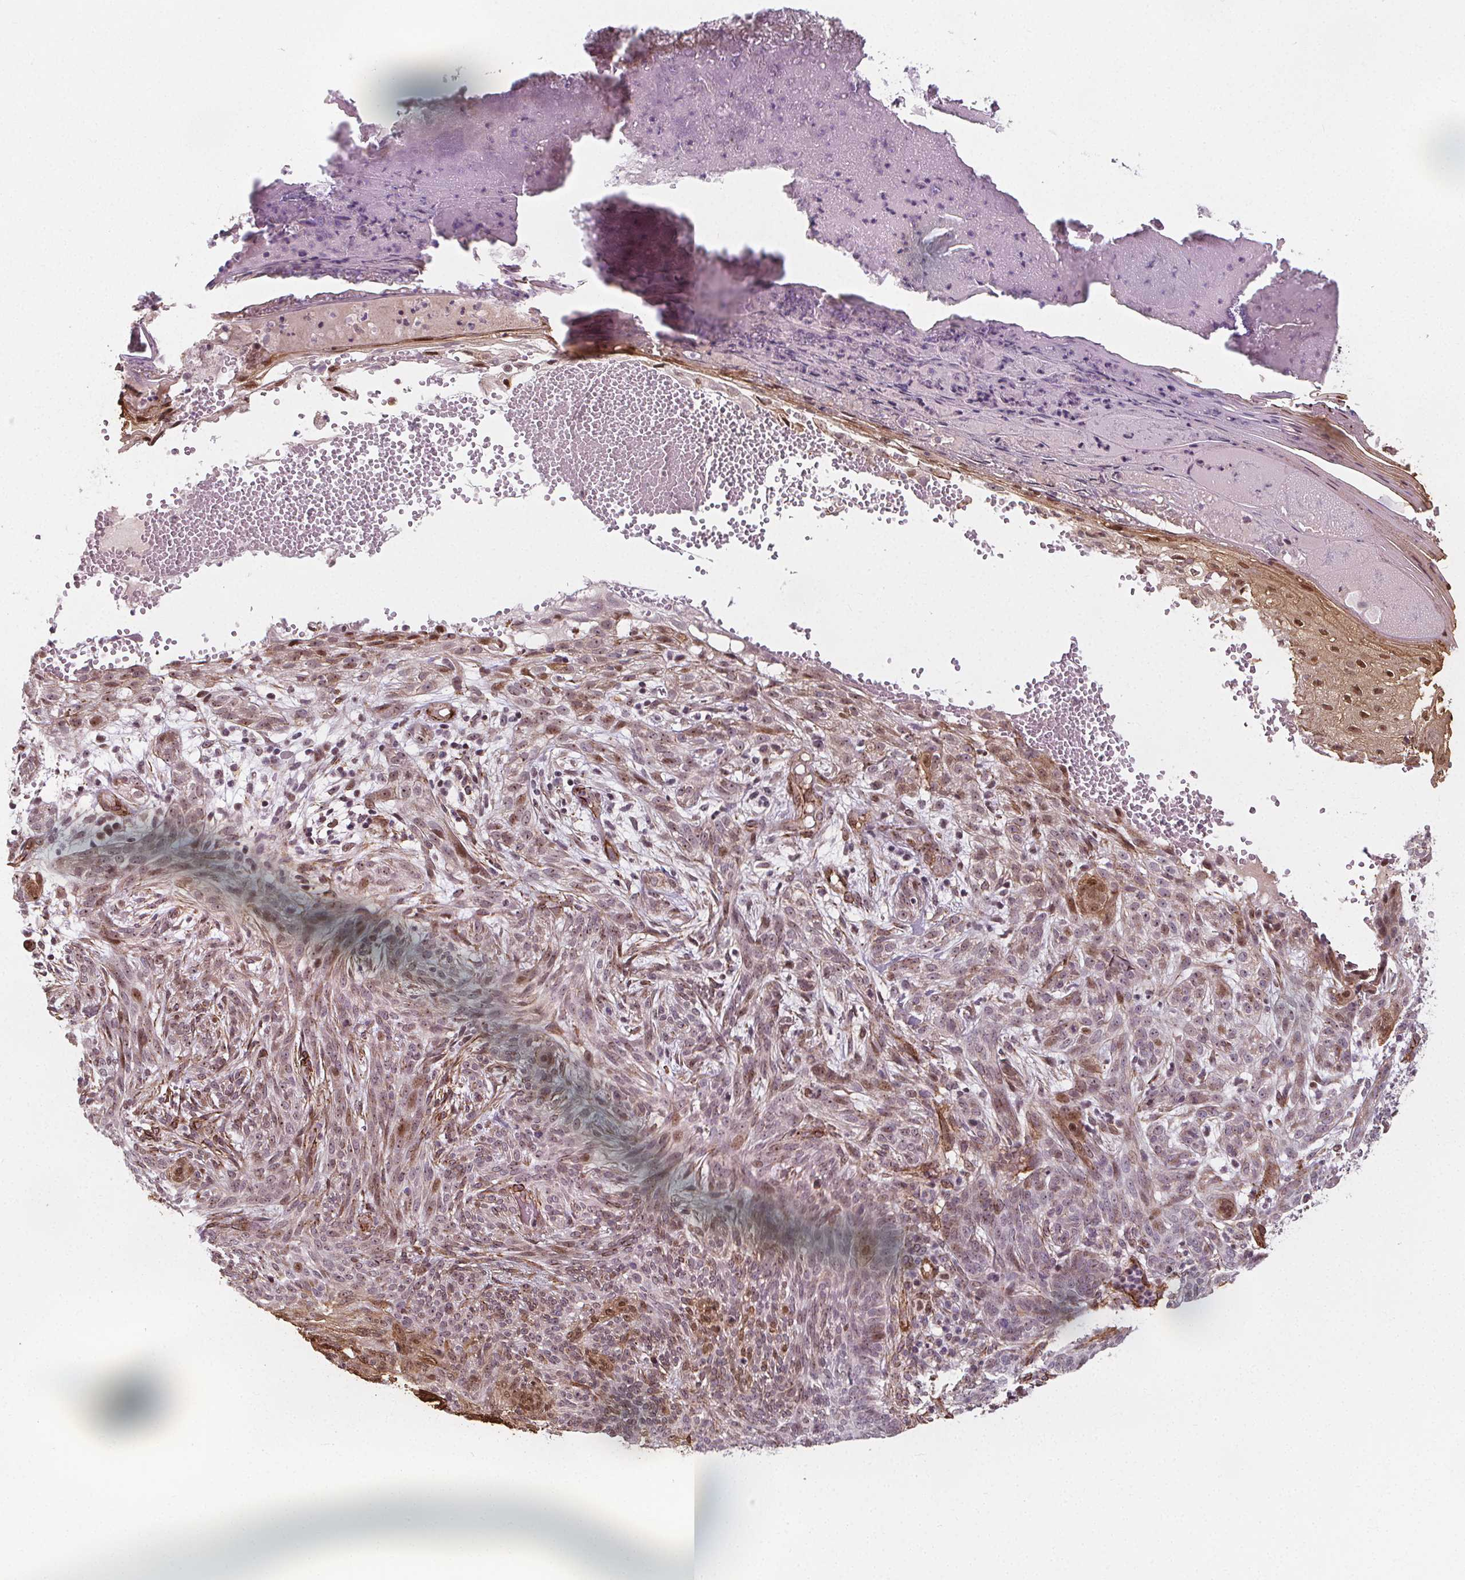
{"staining": {"intensity": "weak", "quantity": "25%-75%", "location": "nuclear"}, "tissue": "skin cancer", "cell_type": "Tumor cells", "image_type": "cancer", "snomed": [{"axis": "morphology", "description": "Basal cell carcinoma"}, {"axis": "topography", "description": "Skin"}], "caption": "This histopathology image reveals immunohistochemistry staining of human skin cancer (basal cell carcinoma), with low weak nuclear staining in about 25%-75% of tumor cells.", "gene": "HAS1", "patient": {"sex": "male", "age": 84}}